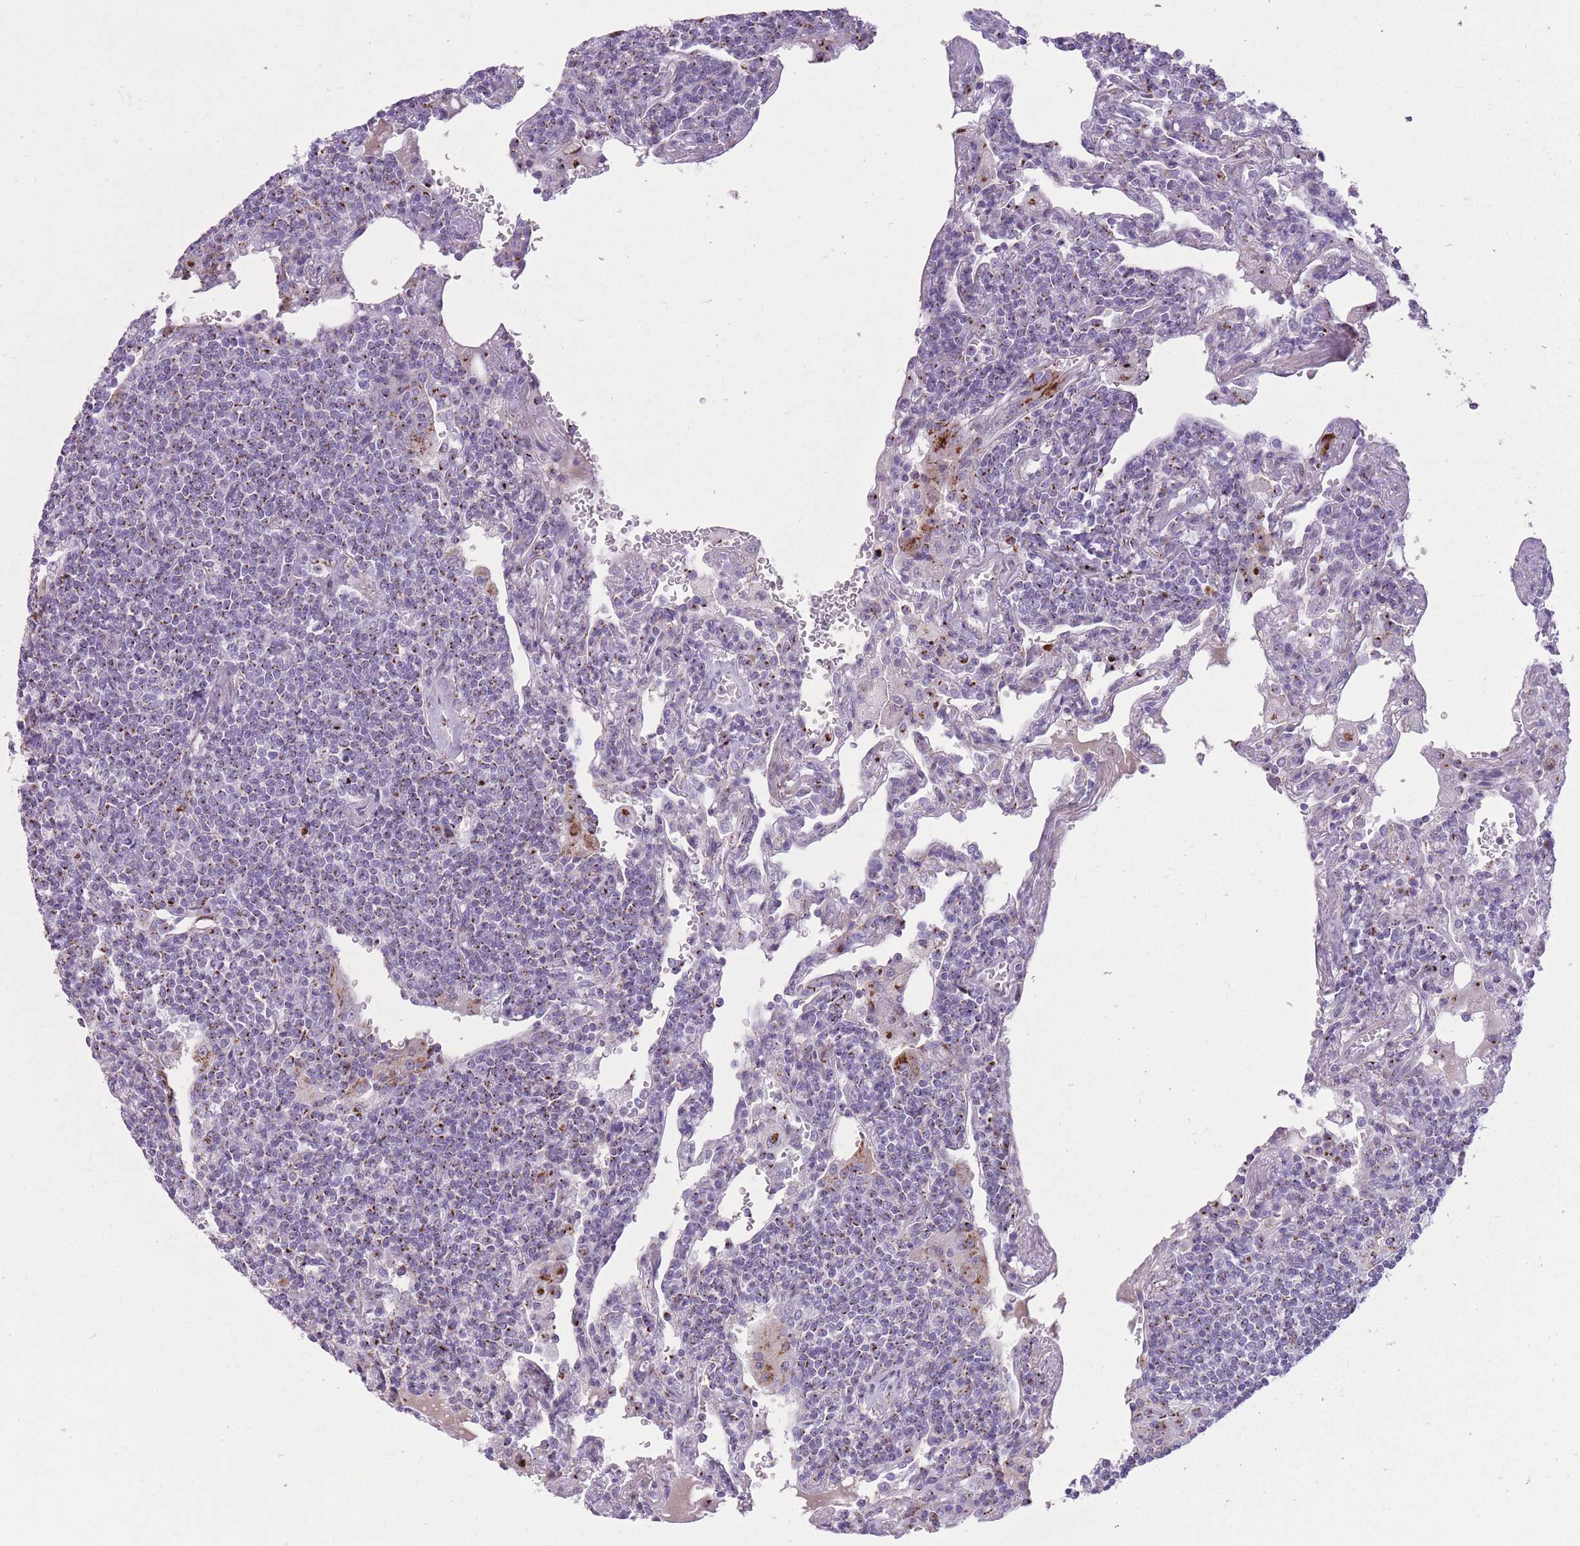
{"staining": {"intensity": "moderate", "quantity": ">75%", "location": "cytoplasmic/membranous"}, "tissue": "lymphoma", "cell_type": "Tumor cells", "image_type": "cancer", "snomed": [{"axis": "morphology", "description": "Malignant lymphoma, non-Hodgkin's type, Low grade"}, {"axis": "topography", "description": "Lung"}], "caption": "Human low-grade malignant lymphoma, non-Hodgkin's type stained with a protein marker exhibits moderate staining in tumor cells.", "gene": "B4GALT2", "patient": {"sex": "female", "age": 71}}